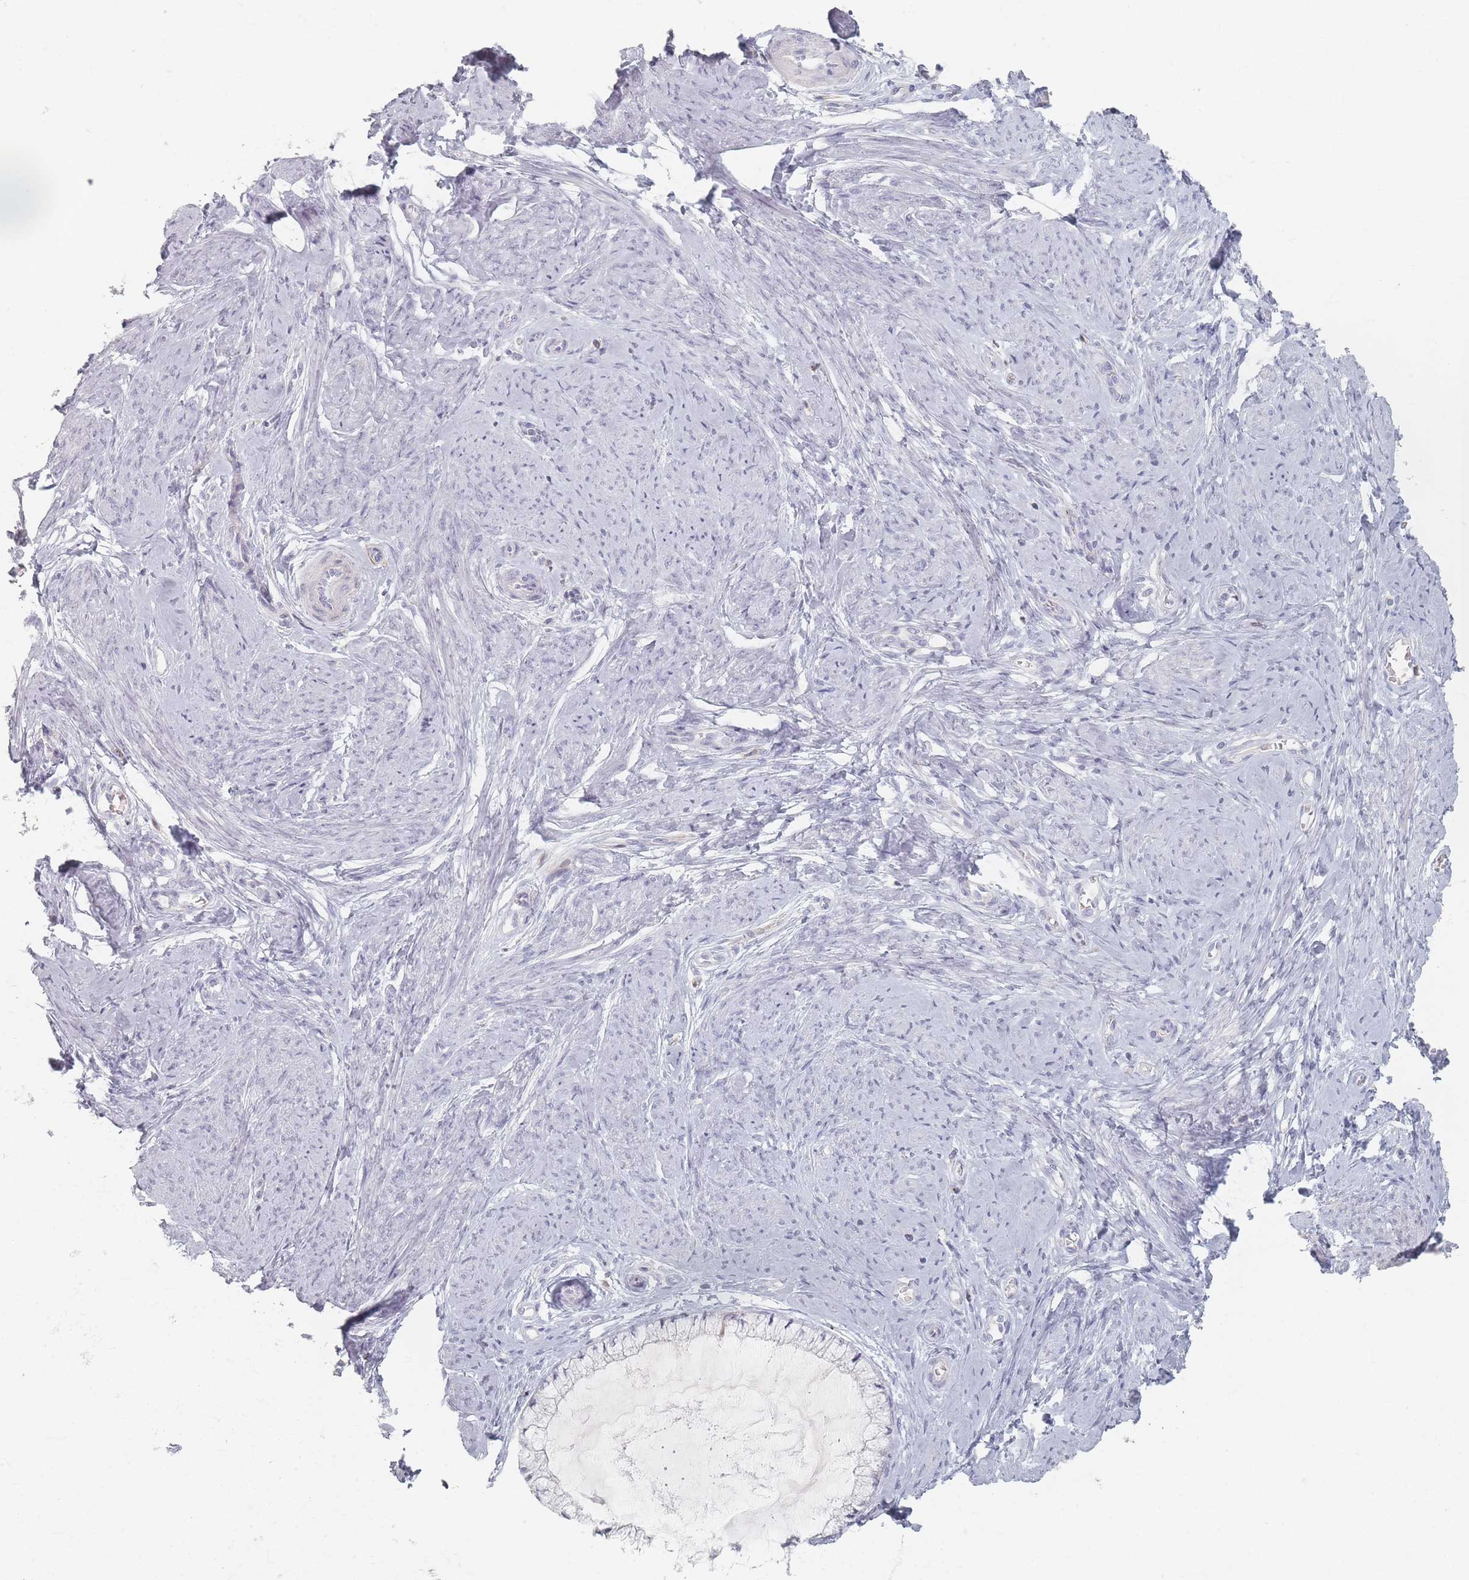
{"staining": {"intensity": "negative", "quantity": "none", "location": "none"}, "tissue": "cervix", "cell_type": "Glandular cells", "image_type": "normal", "snomed": [{"axis": "morphology", "description": "Normal tissue, NOS"}, {"axis": "topography", "description": "Cervix"}], "caption": "The image demonstrates no staining of glandular cells in benign cervix. The staining was performed using DAB (3,3'-diaminobenzidine) to visualize the protein expression in brown, while the nuclei were stained in blue with hematoxylin (Magnification: 20x).", "gene": "ENSG00000251357", "patient": {"sex": "female", "age": 42}}